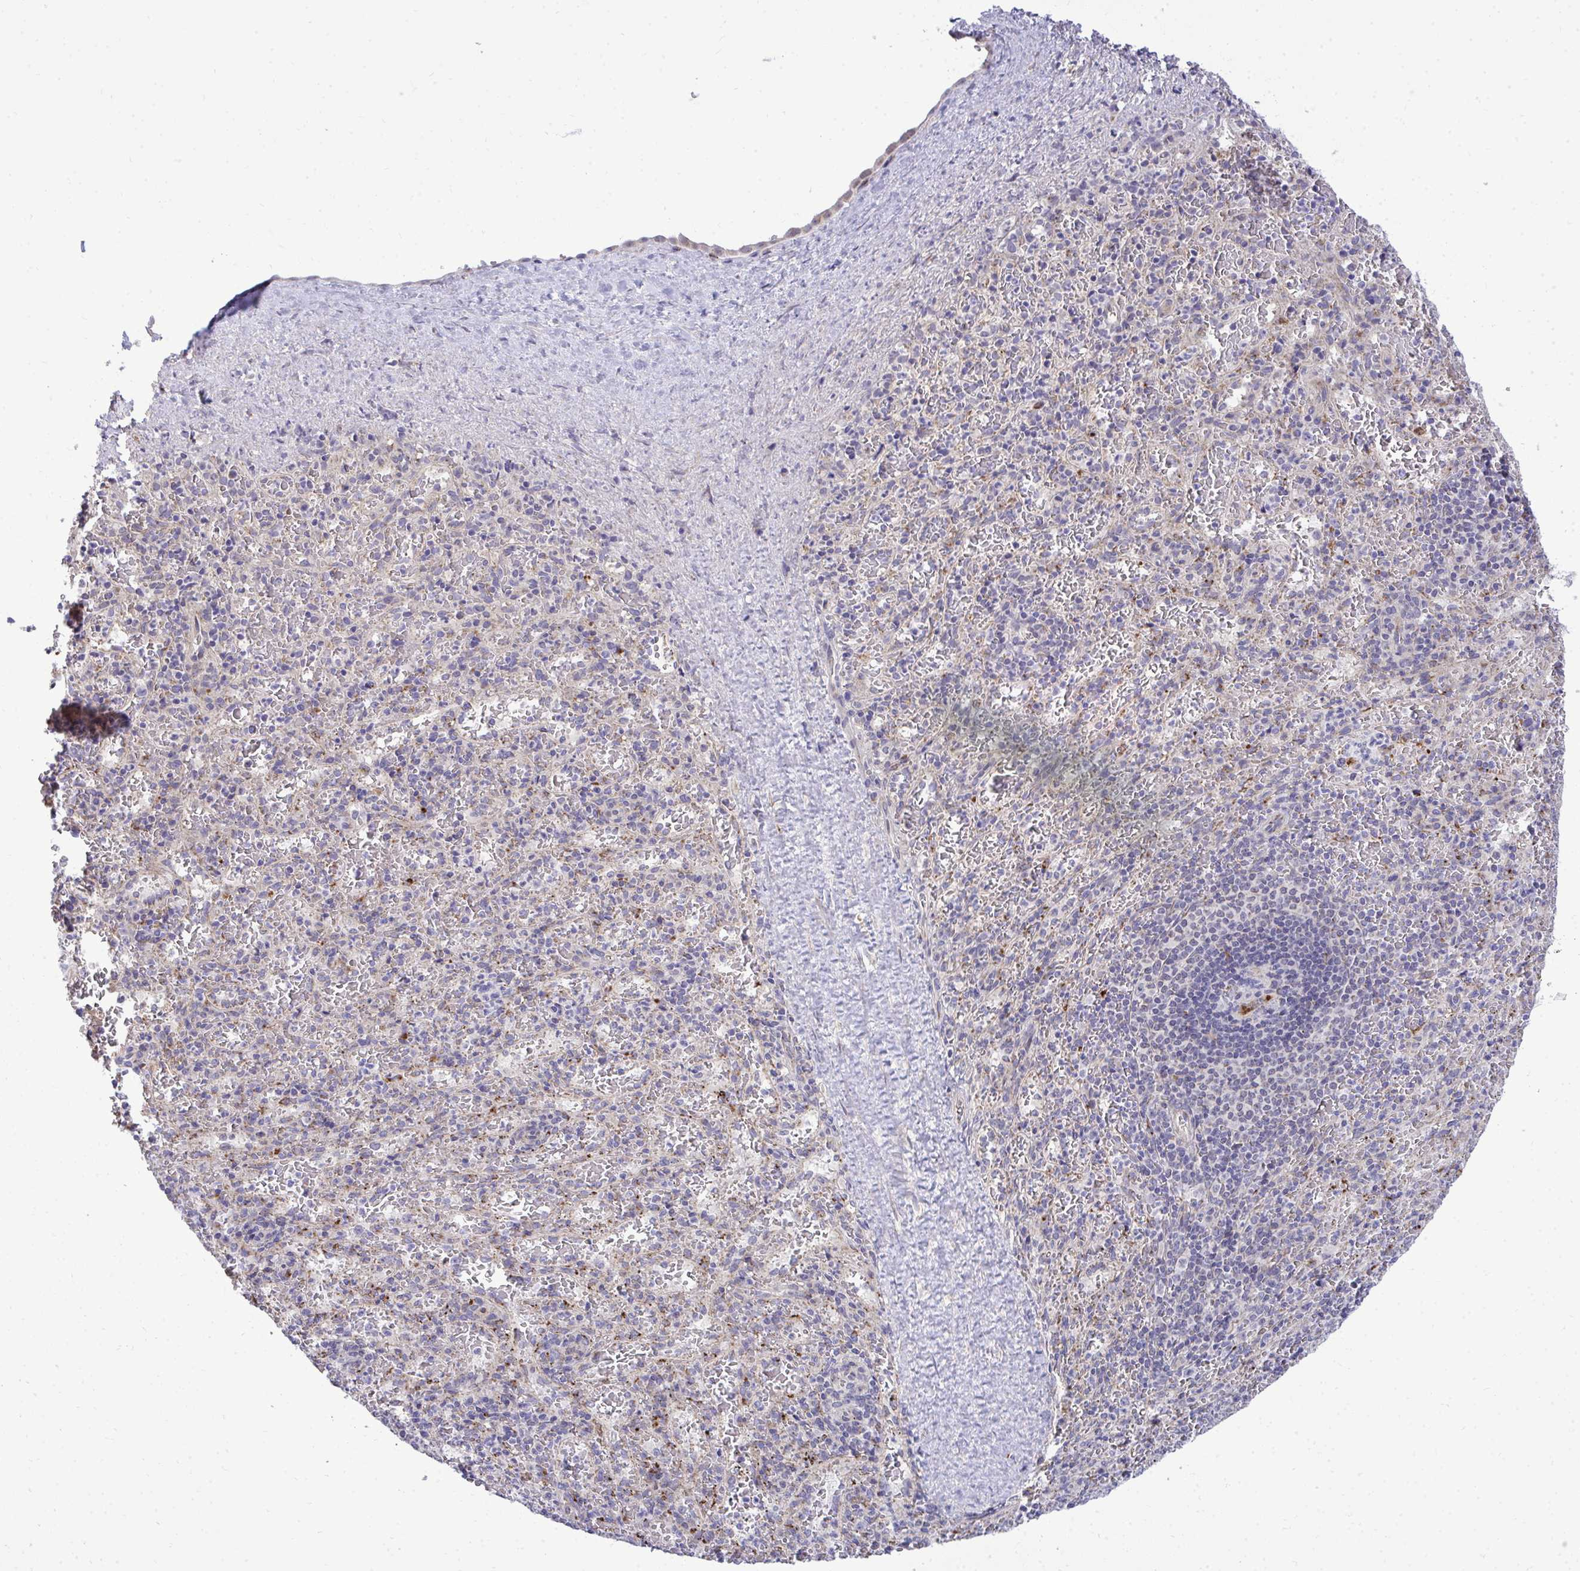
{"staining": {"intensity": "negative", "quantity": "none", "location": "none"}, "tissue": "spleen", "cell_type": "Cells in red pulp", "image_type": "normal", "snomed": [{"axis": "morphology", "description": "Normal tissue, NOS"}, {"axis": "topography", "description": "Spleen"}], "caption": "IHC of normal human spleen shows no expression in cells in red pulp. Brightfield microscopy of IHC stained with DAB (brown) and hematoxylin (blue), captured at high magnification.", "gene": "XAF1", "patient": {"sex": "male", "age": 57}}